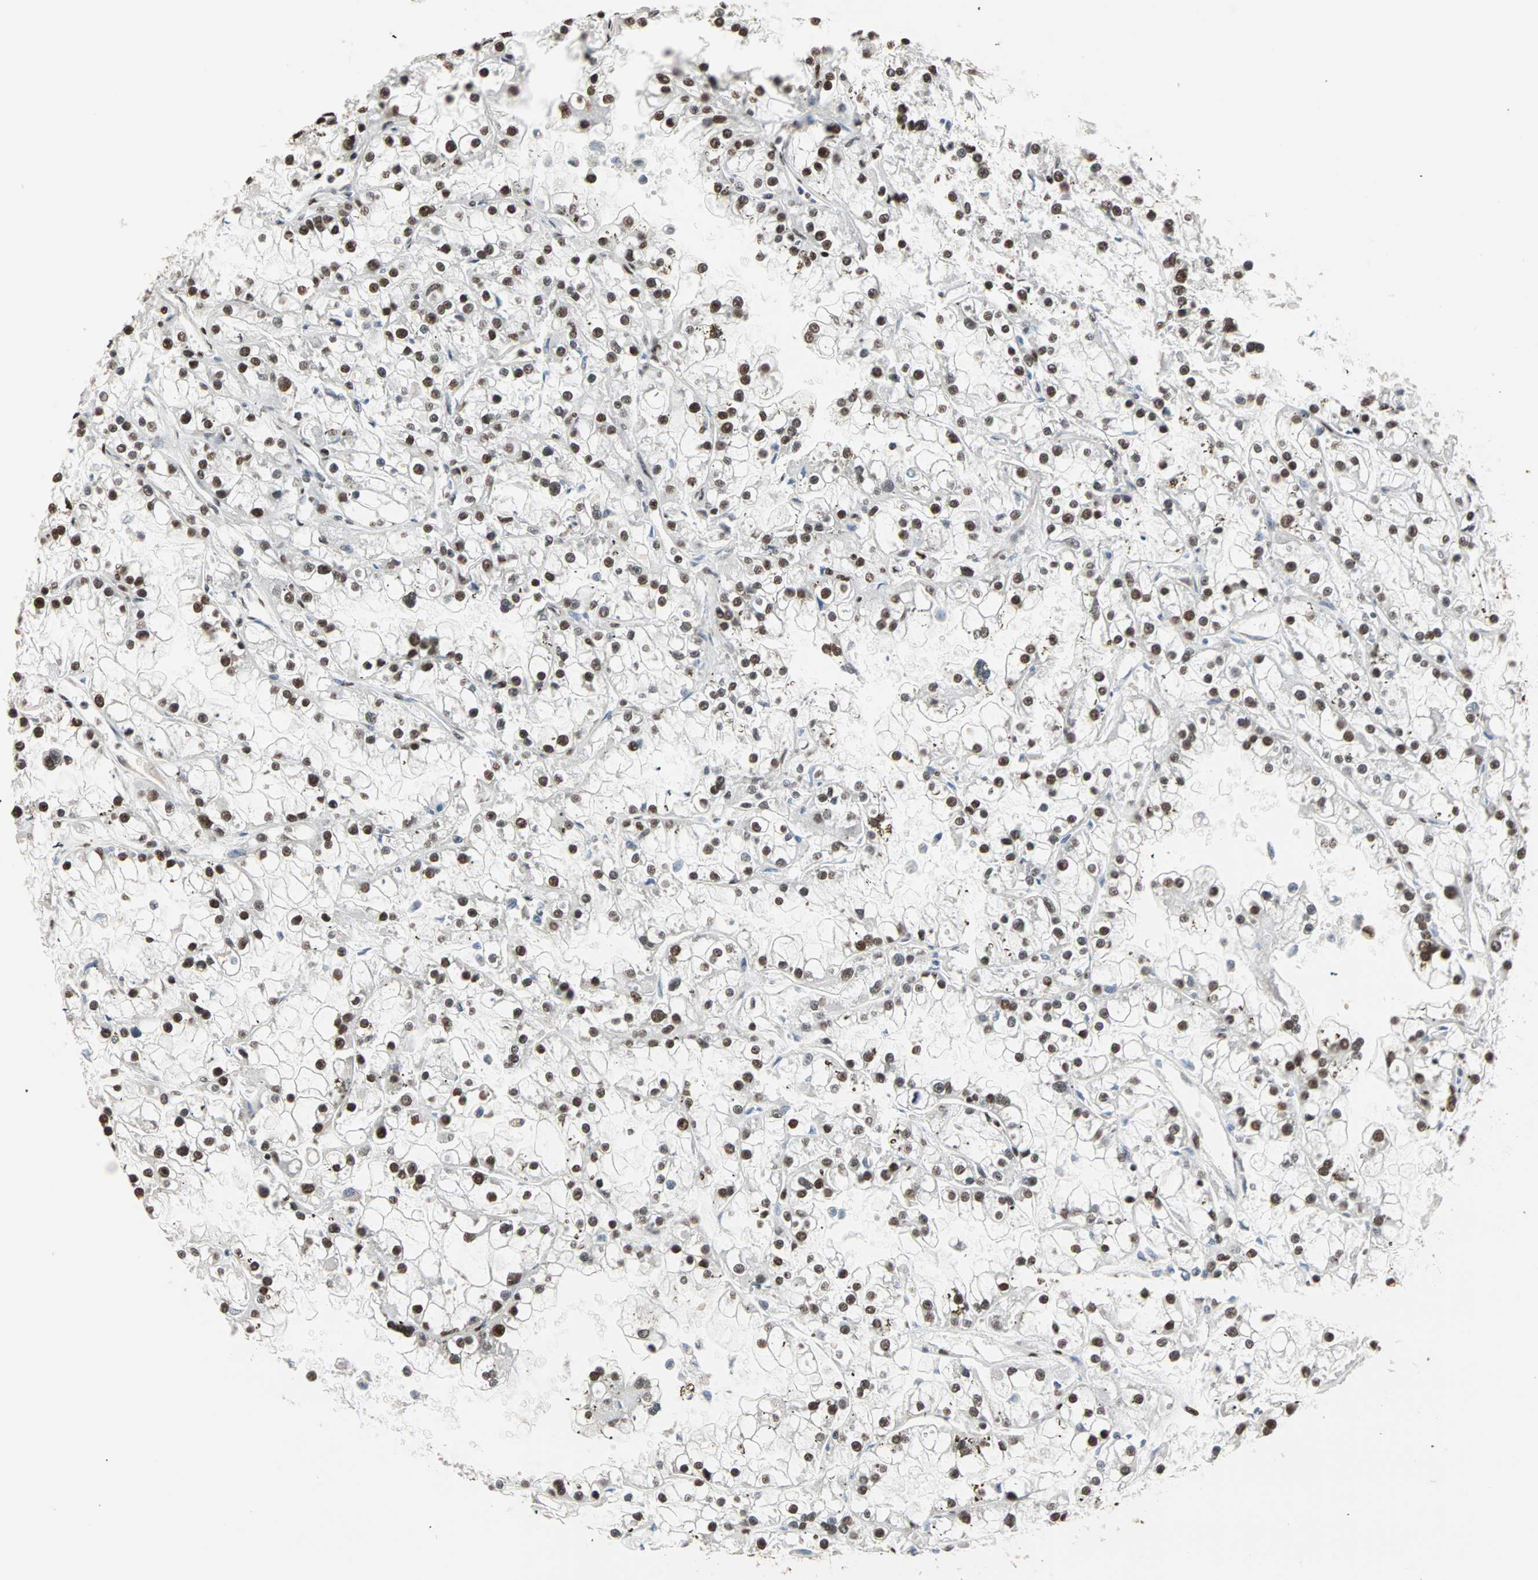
{"staining": {"intensity": "strong", "quantity": ">75%", "location": "nuclear"}, "tissue": "renal cancer", "cell_type": "Tumor cells", "image_type": "cancer", "snomed": [{"axis": "morphology", "description": "Adenocarcinoma, NOS"}, {"axis": "topography", "description": "Kidney"}], "caption": "Renal cancer (adenocarcinoma) stained with immunohistochemistry reveals strong nuclear expression in about >75% of tumor cells. The staining was performed using DAB to visualize the protein expression in brown, while the nuclei were stained in blue with hematoxylin (Magnification: 20x).", "gene": "ILF2", "patient": {"sex": "female", "age": 52}}